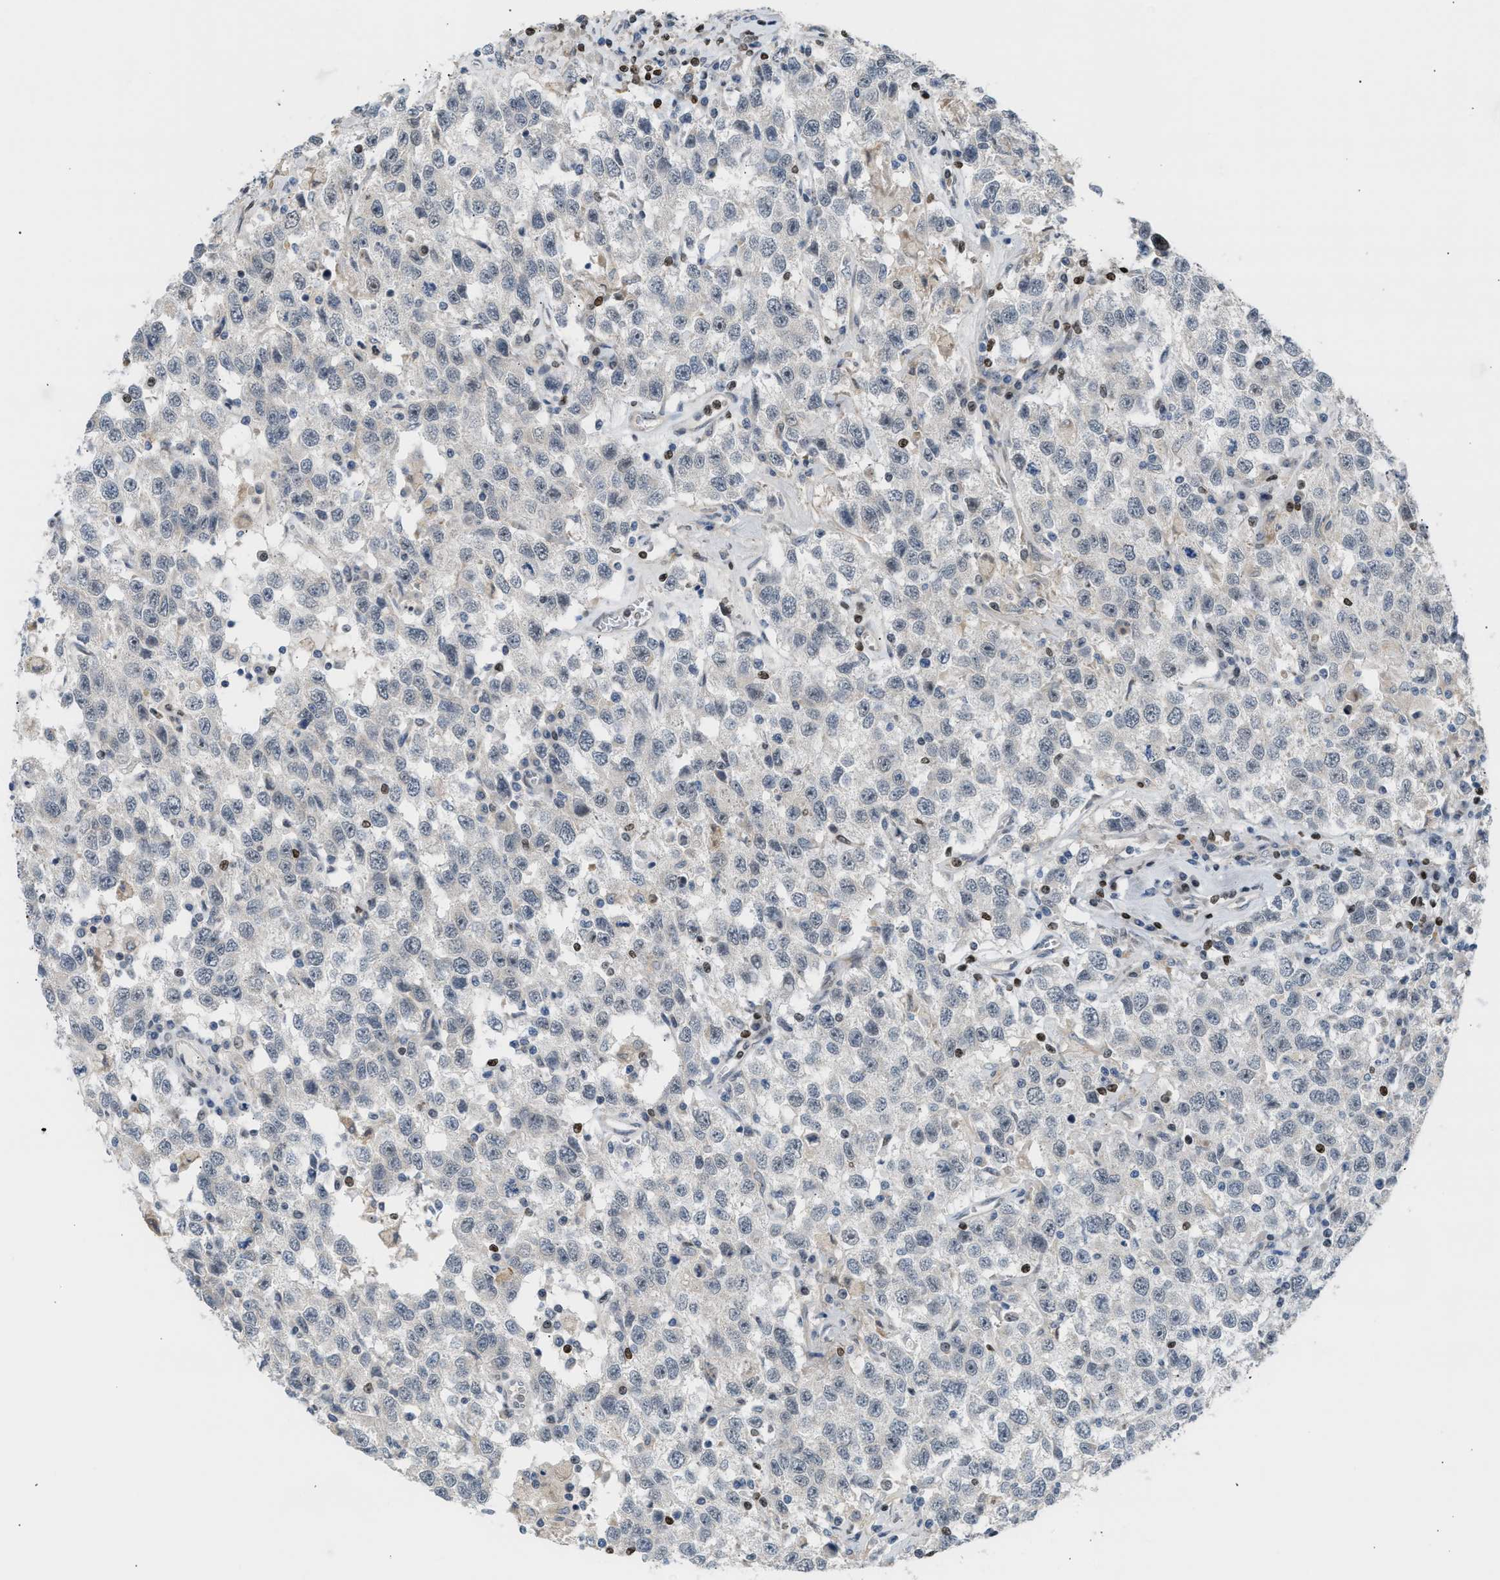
{"staining": {"intensity": "negative", "quantity": "none", "location": "none"}, "tissue": "testis cancer", "cell_type": "Tumor cells", "image_type": "cancer", "snomed": [{"axis": "morphology", "description": "Seminoma, NOS"}, {"axis": "topography", "description": "Testis"}], "caption": "This is an immunohistochemistry photomicrograph of seminoma (testis). There is no expression in tumor cells.", "gene": "NPS", "patient": {"sex": "male", "age": 41}}